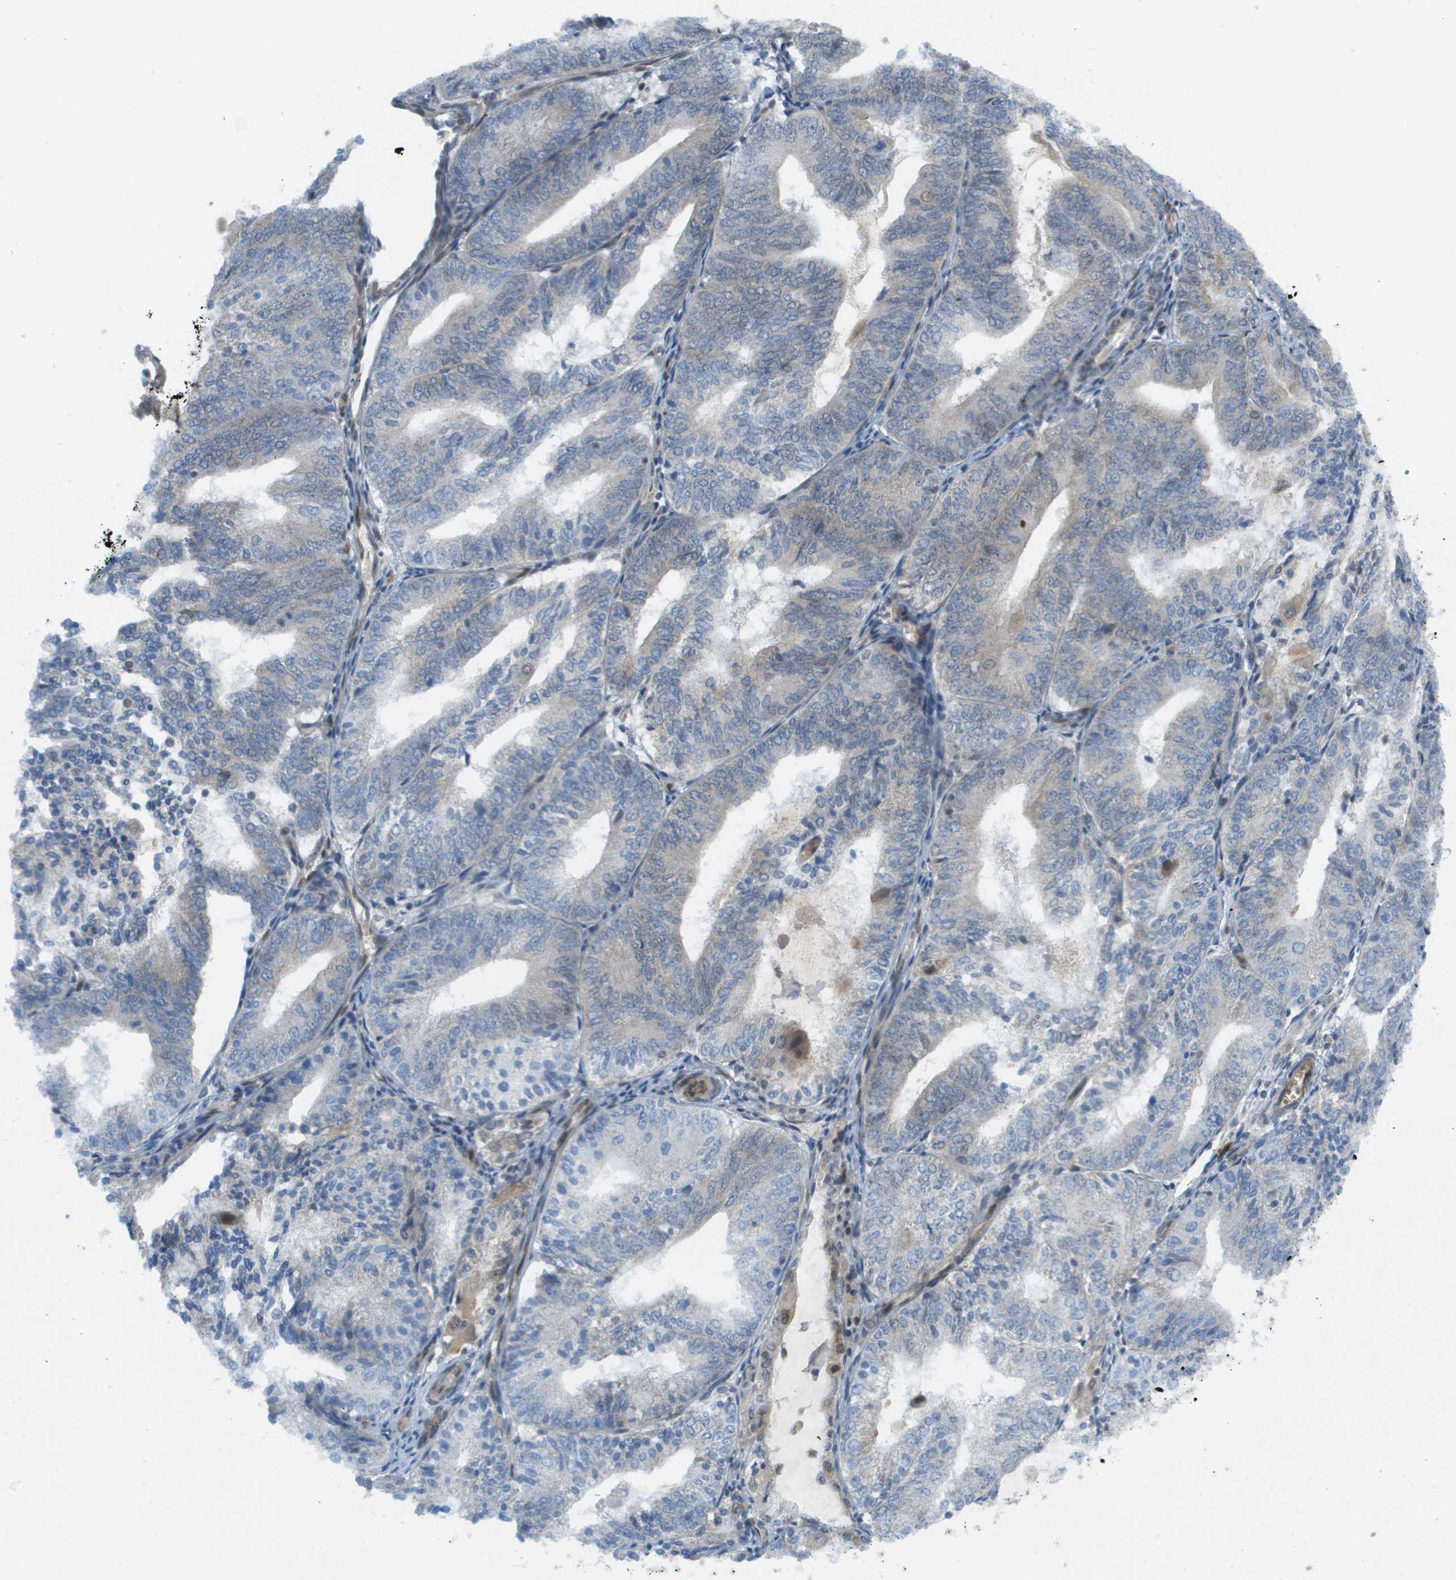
{"staining": {"intensity": "weak", "quantity": "25%-75%", "location": "cytoplasmic/membranous"}, "tissue": "endometrial cancer", "cell_type": "Tumor cells", "image_type": "cancer", "snomed": [{"axis": "morphology", "description": "Adenocarcinoma, NOS"}, {"axis": "topography", "description": "Endometrium"}], "caption": "Immunohistochemistry (IHC) of endometrial adenocarcinoma reveals low levels of weak cytoplasmic/membranous staining in about 25%-75% of tumor cells.", "gene": "CACNB4", "patient": {"sex": "female", "age": 81}}